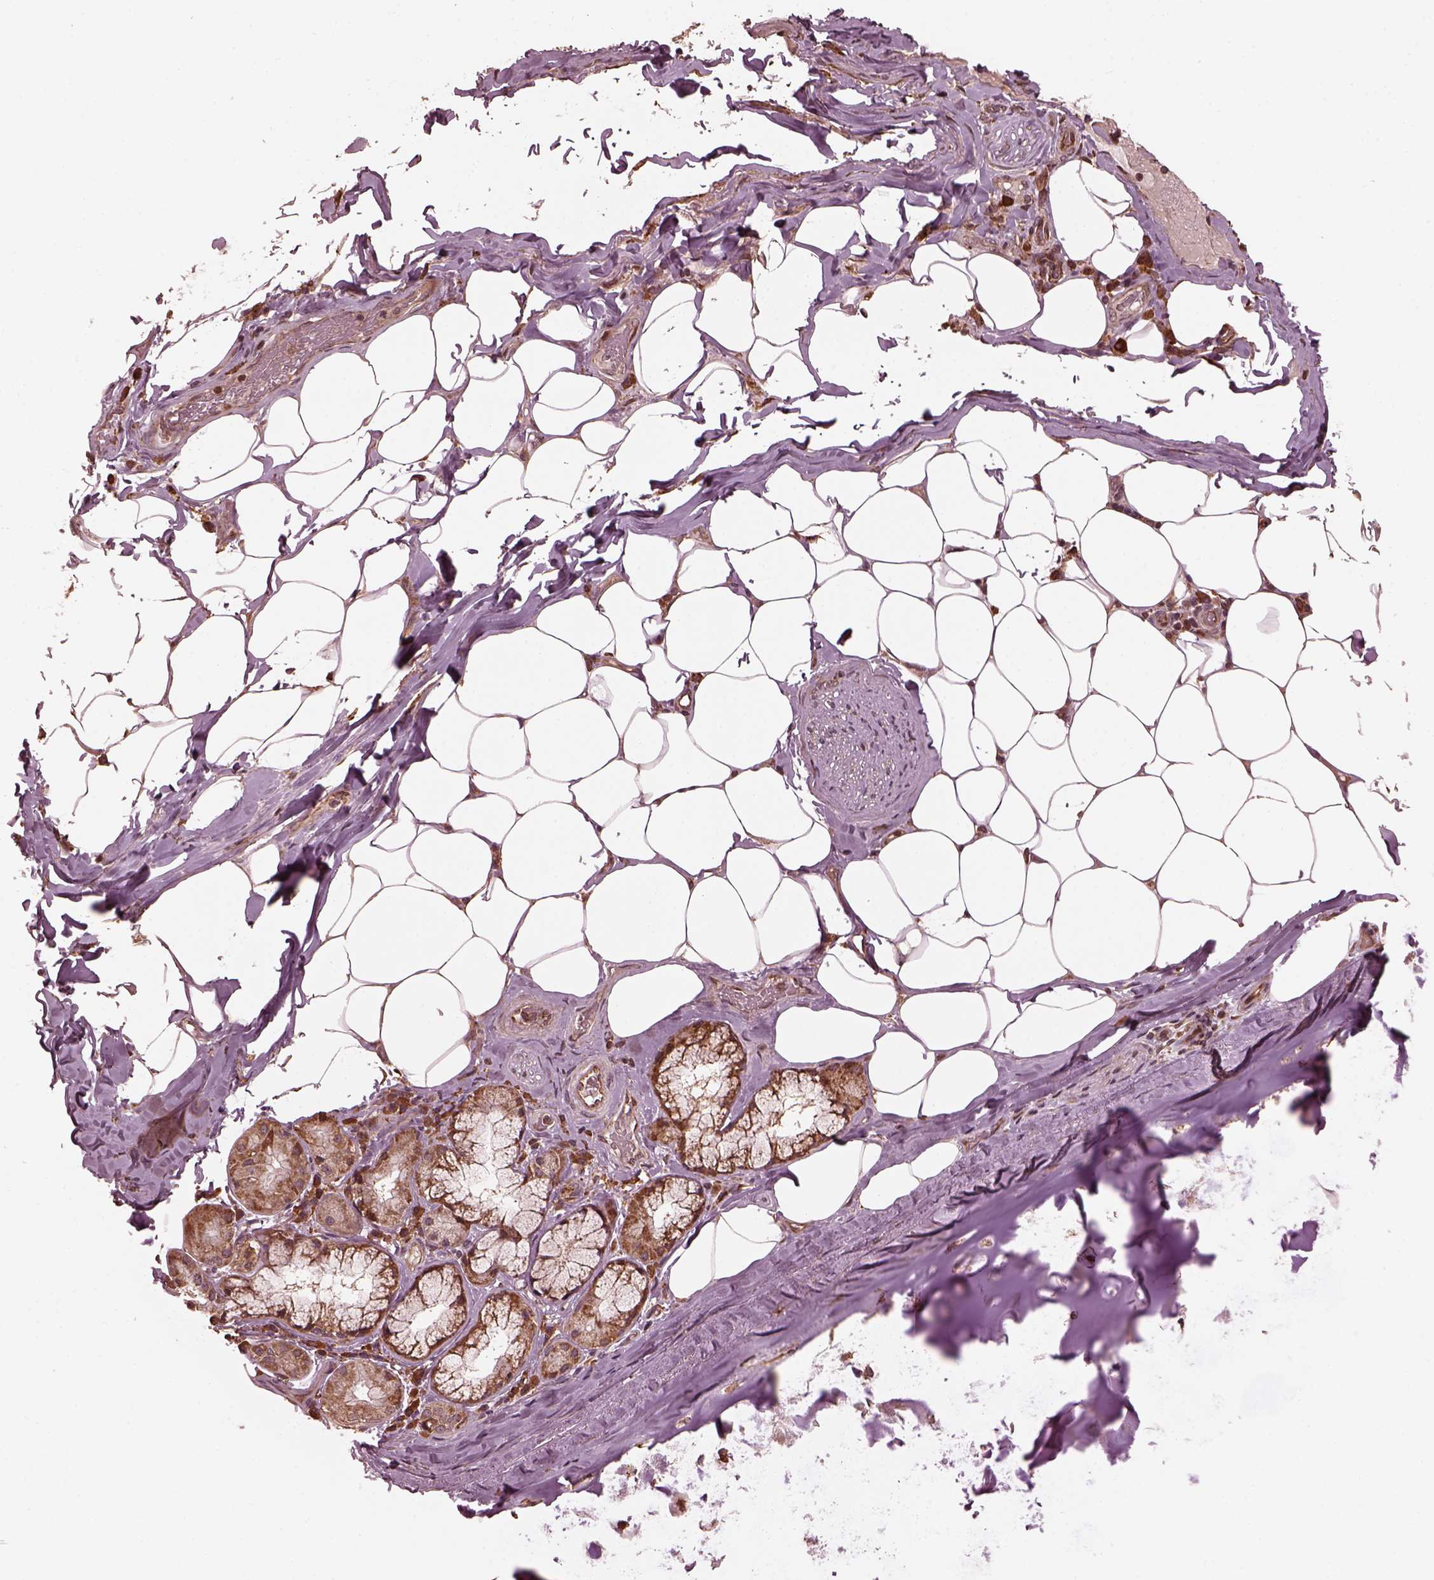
{"staining": {"intensity": "weak", "quantity": ">75%", "location": "cytoplasmic/membranous"}, "tissue": "adipose tissue", "cell_type": "Adipocytes", "image_type": "normal", "snomed": [{"axis": "morphology", "description": "Normal tissue, NOS"}, {"axis": "topography", "description": "Bronchus"}, {"axis": "topography", "description": "Lung"}], "caption": "Brown immunohistochemical staining in benign human adipose tissue demonstrates weak cytoplasmic/membranous staining in approximately >75% of adipocytes. Nuclei are stained in blue.", "gene": "ZNF292", "patient": {"sex": "female", "age": 57}}